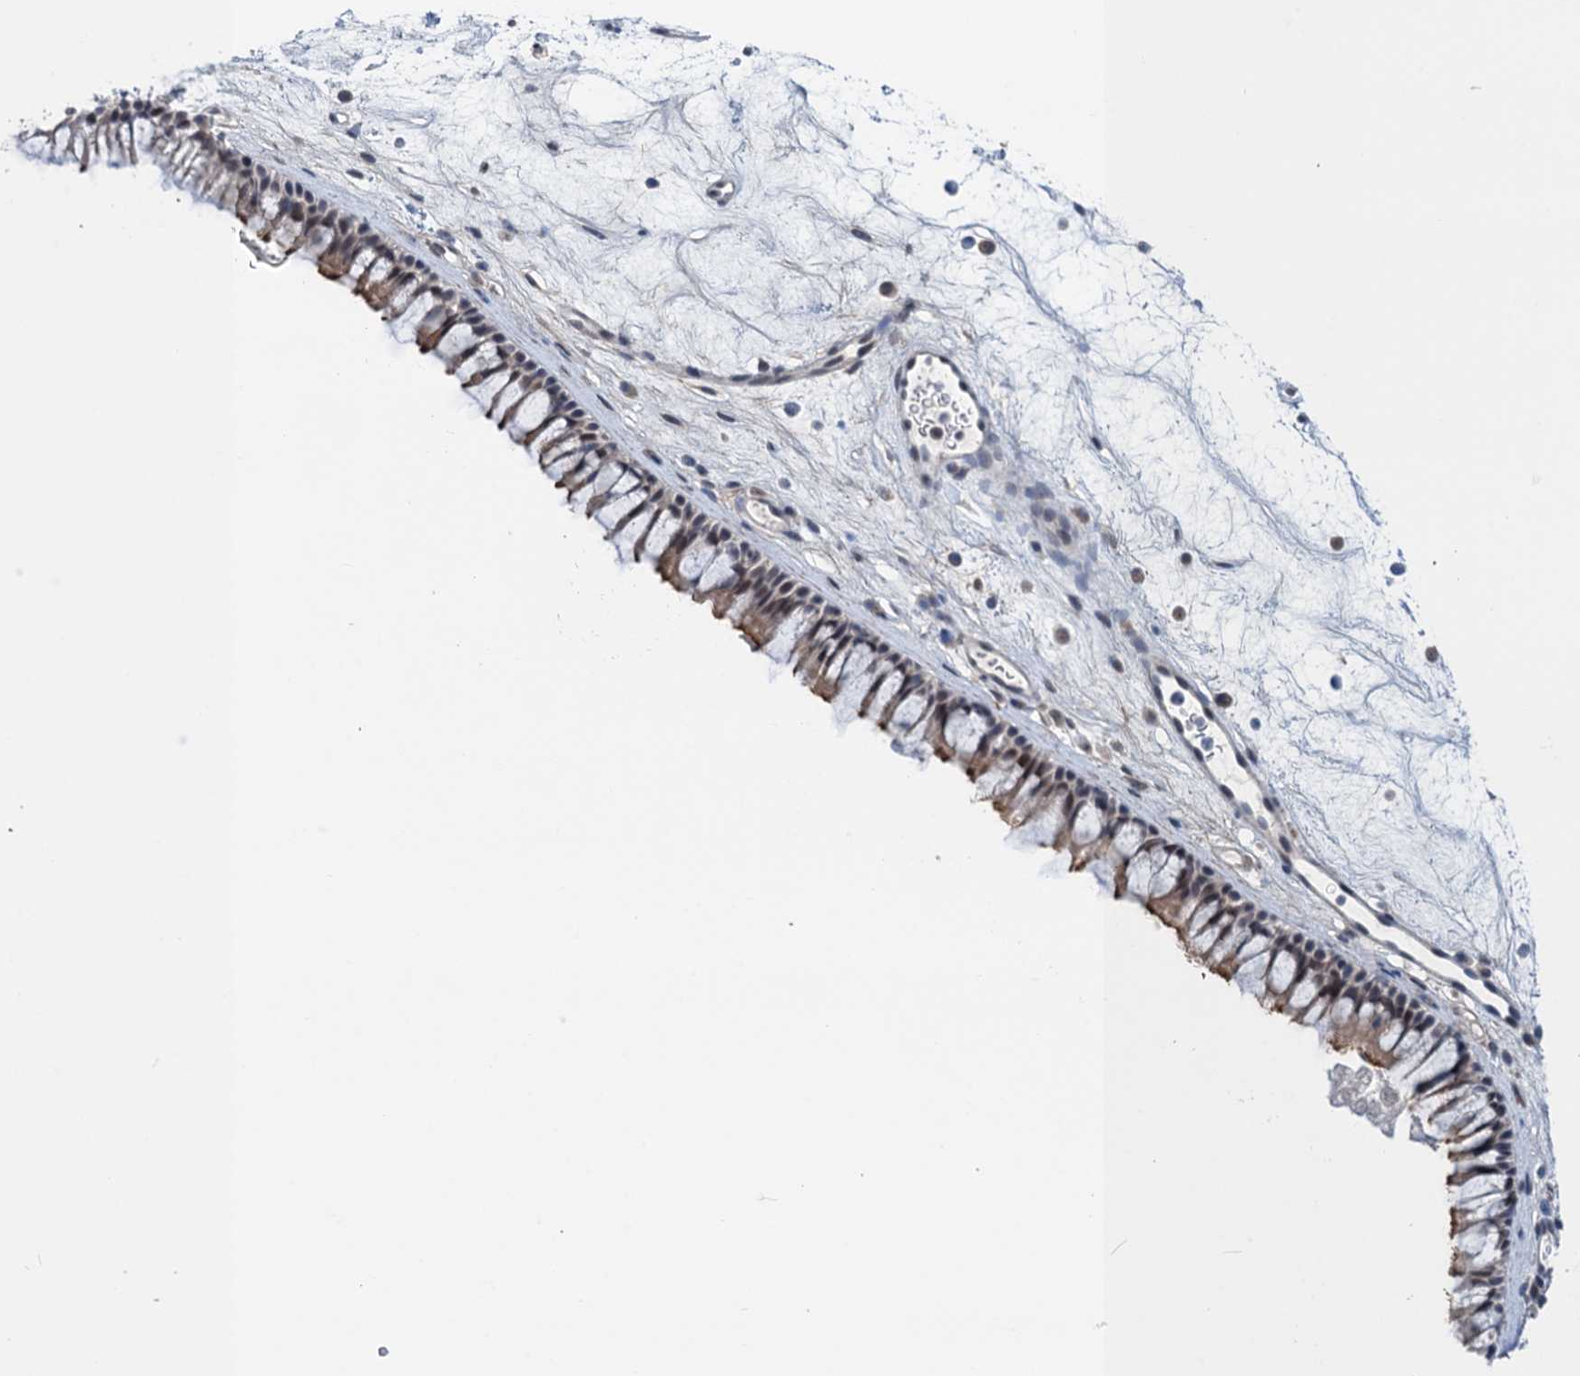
{"staining": {"intensity": "moderate", "quantity": "25%-75%", "location": "cytoplasmic/membranous,nuclear"}, "tissue": "nasopharynx", "cell_type": "Respiratory epithelial cells", "image_type": "normal", "snomed": [{"axis": "morphology", "description": "Normal tissue, NOS"}, {"axis": "morphology", "description": "Inflammation, NOS"}, {"axis": "morphology", "description": "Malignant melanoma, Metastatic site"}, {"axis": "topography", "description": "Nasopharynx"}], "caption": "This photomicrograph demonstrates immunohistochemistry staining of unremarkable human nasopharynx, with medium moderate cytoplasmic/membranous,nuclear positivity in about 25%-75% of respiratory epithelial cells.", "gene": "SAE1", "patient": {"sex": "male", "age": 70}}